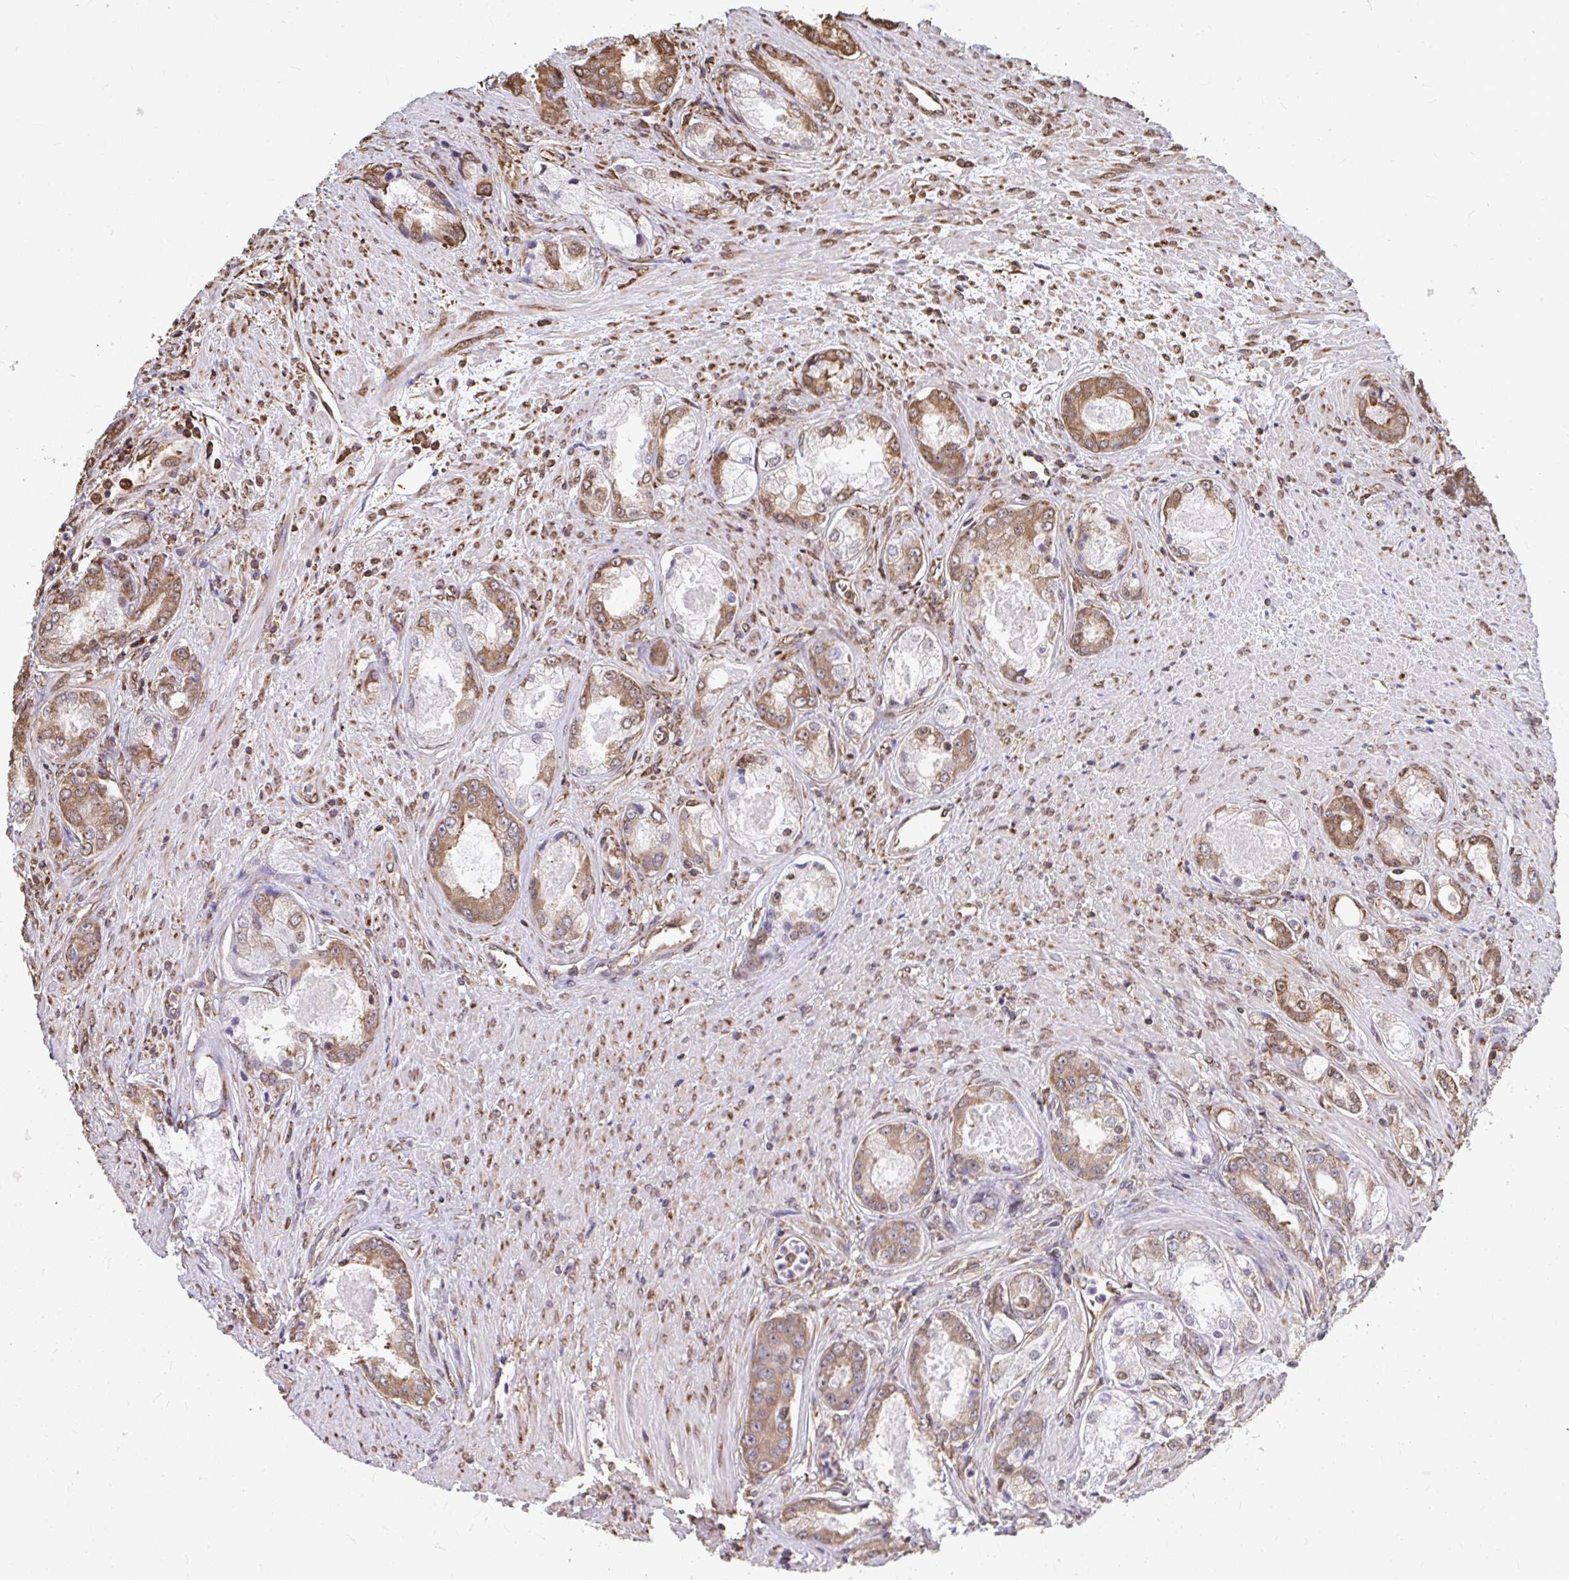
{"staining": {"intensity": "moderate", "quantity": ">75%", "location": "cytoplasmic/membranous"}, "tissue": "prostate cancer", "cell_type": "Tumor cells", "image_type": "cancer", "snomed": [{"axis": "morphology", "description": "Adenocarcinoma, Low grade"}, {"axis": "topography", "description": "Prostate"}], "caption": "This is a photomicrograph of immunohistochemistry (IHC) staining of prostate low-grade adenocarcinoma, which shows moderate positivity in the cytoplasmic/membranous of tumor cells.", "gene": "SYNCRIP", "patient": {"sex": "male", "age": 68}}